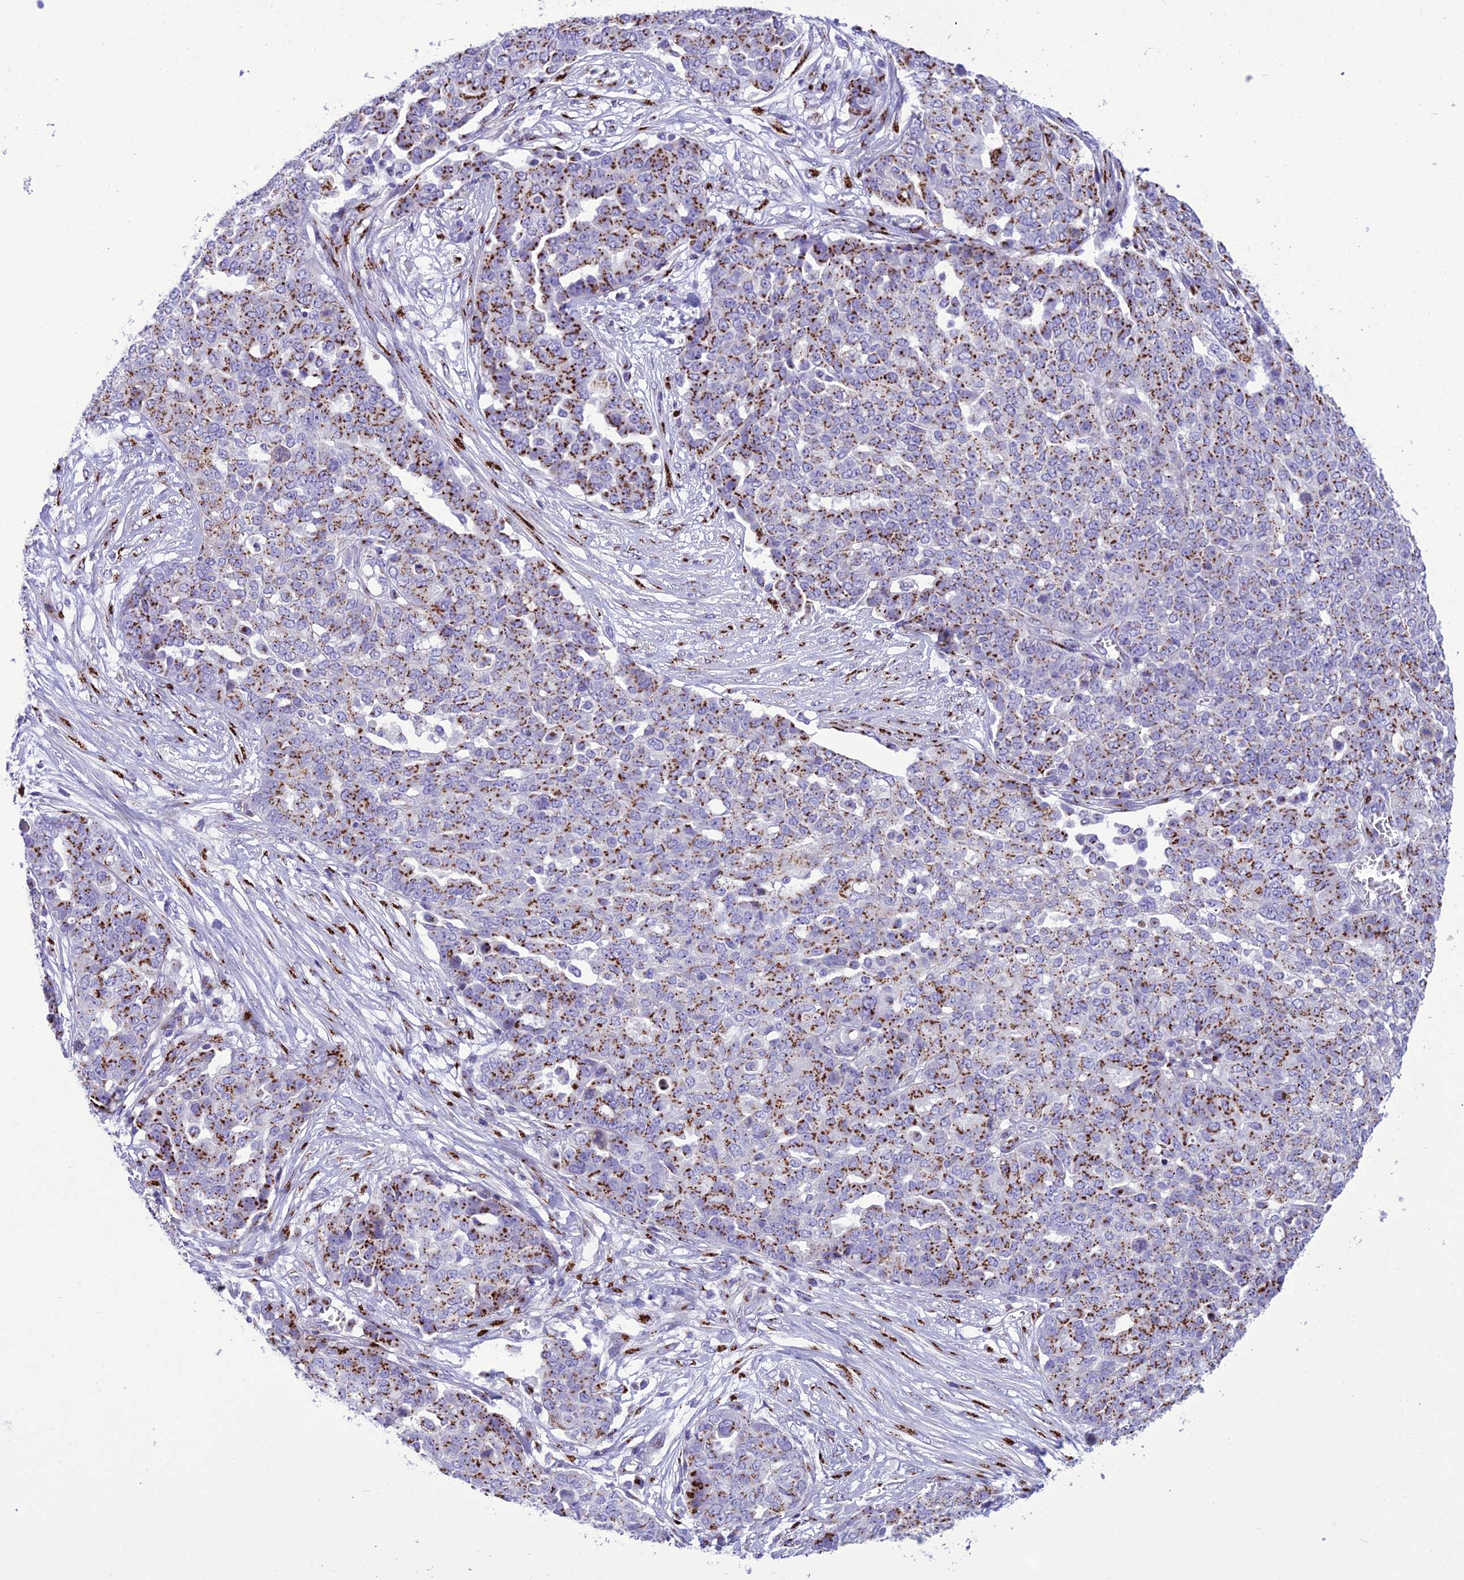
{"staining": {"intensity": "strong", "quantity": ">75%", "location": "cytoplasmic/membranous"}, "tissue": "ovarian cancer", "cell_type": "Tumor cells", "image_type": "cancer", "snomed": [{"axis": "morphology", "description": "Cystadenocarcinoma, serous, NOS"}, {"axis": "topography", "description": "Soft tissue"}, {"axis": "topography", "description": "Ovary"}], "caption": "A high-resolution histopathology image shows immunohistochemistry (IHC) staining of ovarian cancer (serous cystadenocarcinoma), which displays strong cytoplasmic/membranous expression in approximately >75% of tumor cells.", "gene": "GOLM2", "patient": {"sex": "female", "age": 57}}